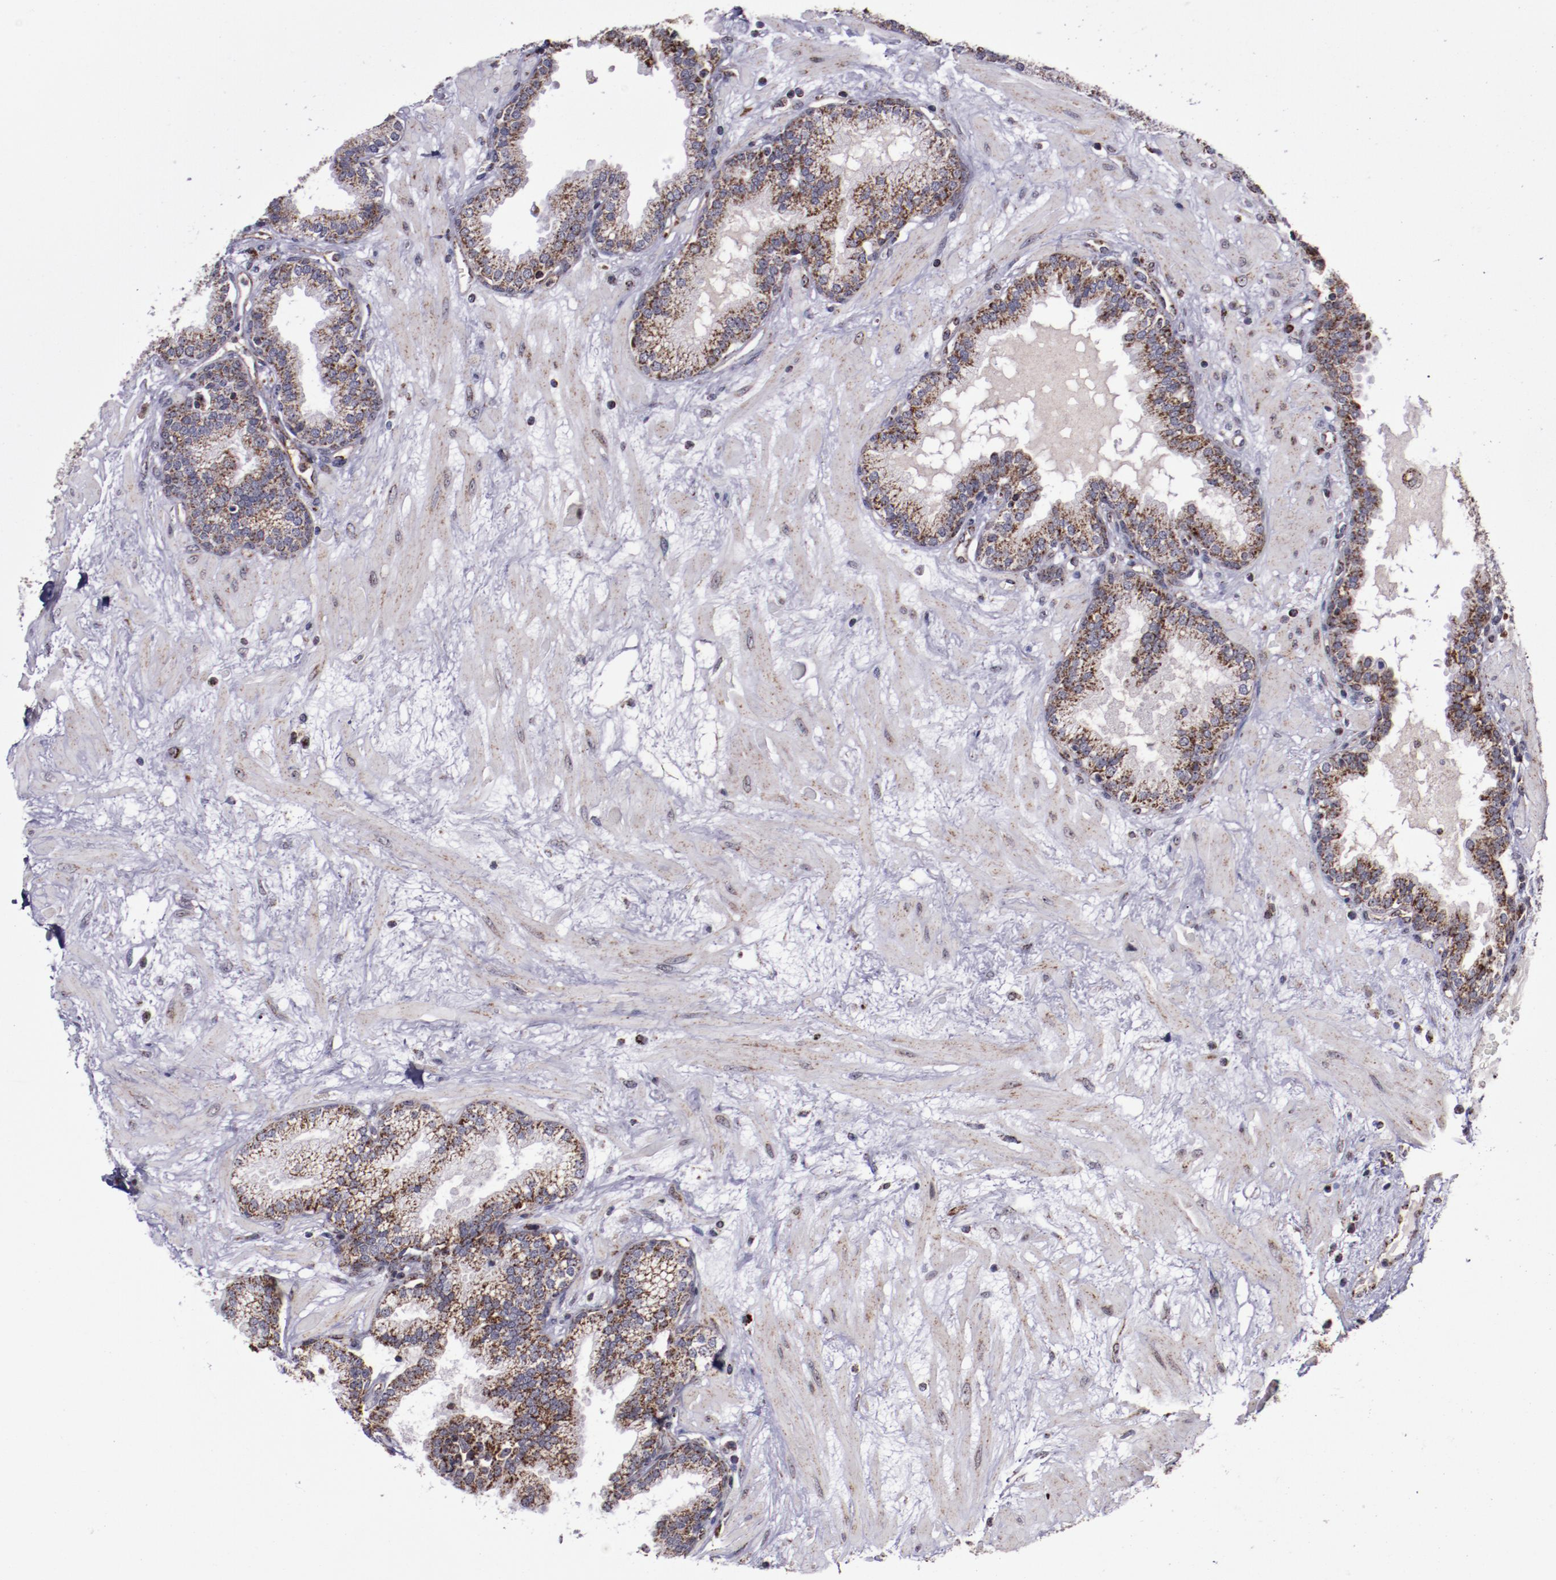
{"staining": {"intensity": "moderate", "quantity": ">75%", "location": "cytoplasmic/membranous"}, "tissue": "prostate", "cell_type": "Glandular cells", "image_type": "normal", "snomed": [{"axis": "morphology", "description": "Normal tissue, NOS"}, {"axis": "topography", "description": "Prostate"}], "caption": "Prostate stained with immunohistochemistry exhibits moderate cytoplasmic/membranous expression in about >75% of glandular cells.", "gene": "LONP1", "patient": {"sex": "male", "age": 64}}